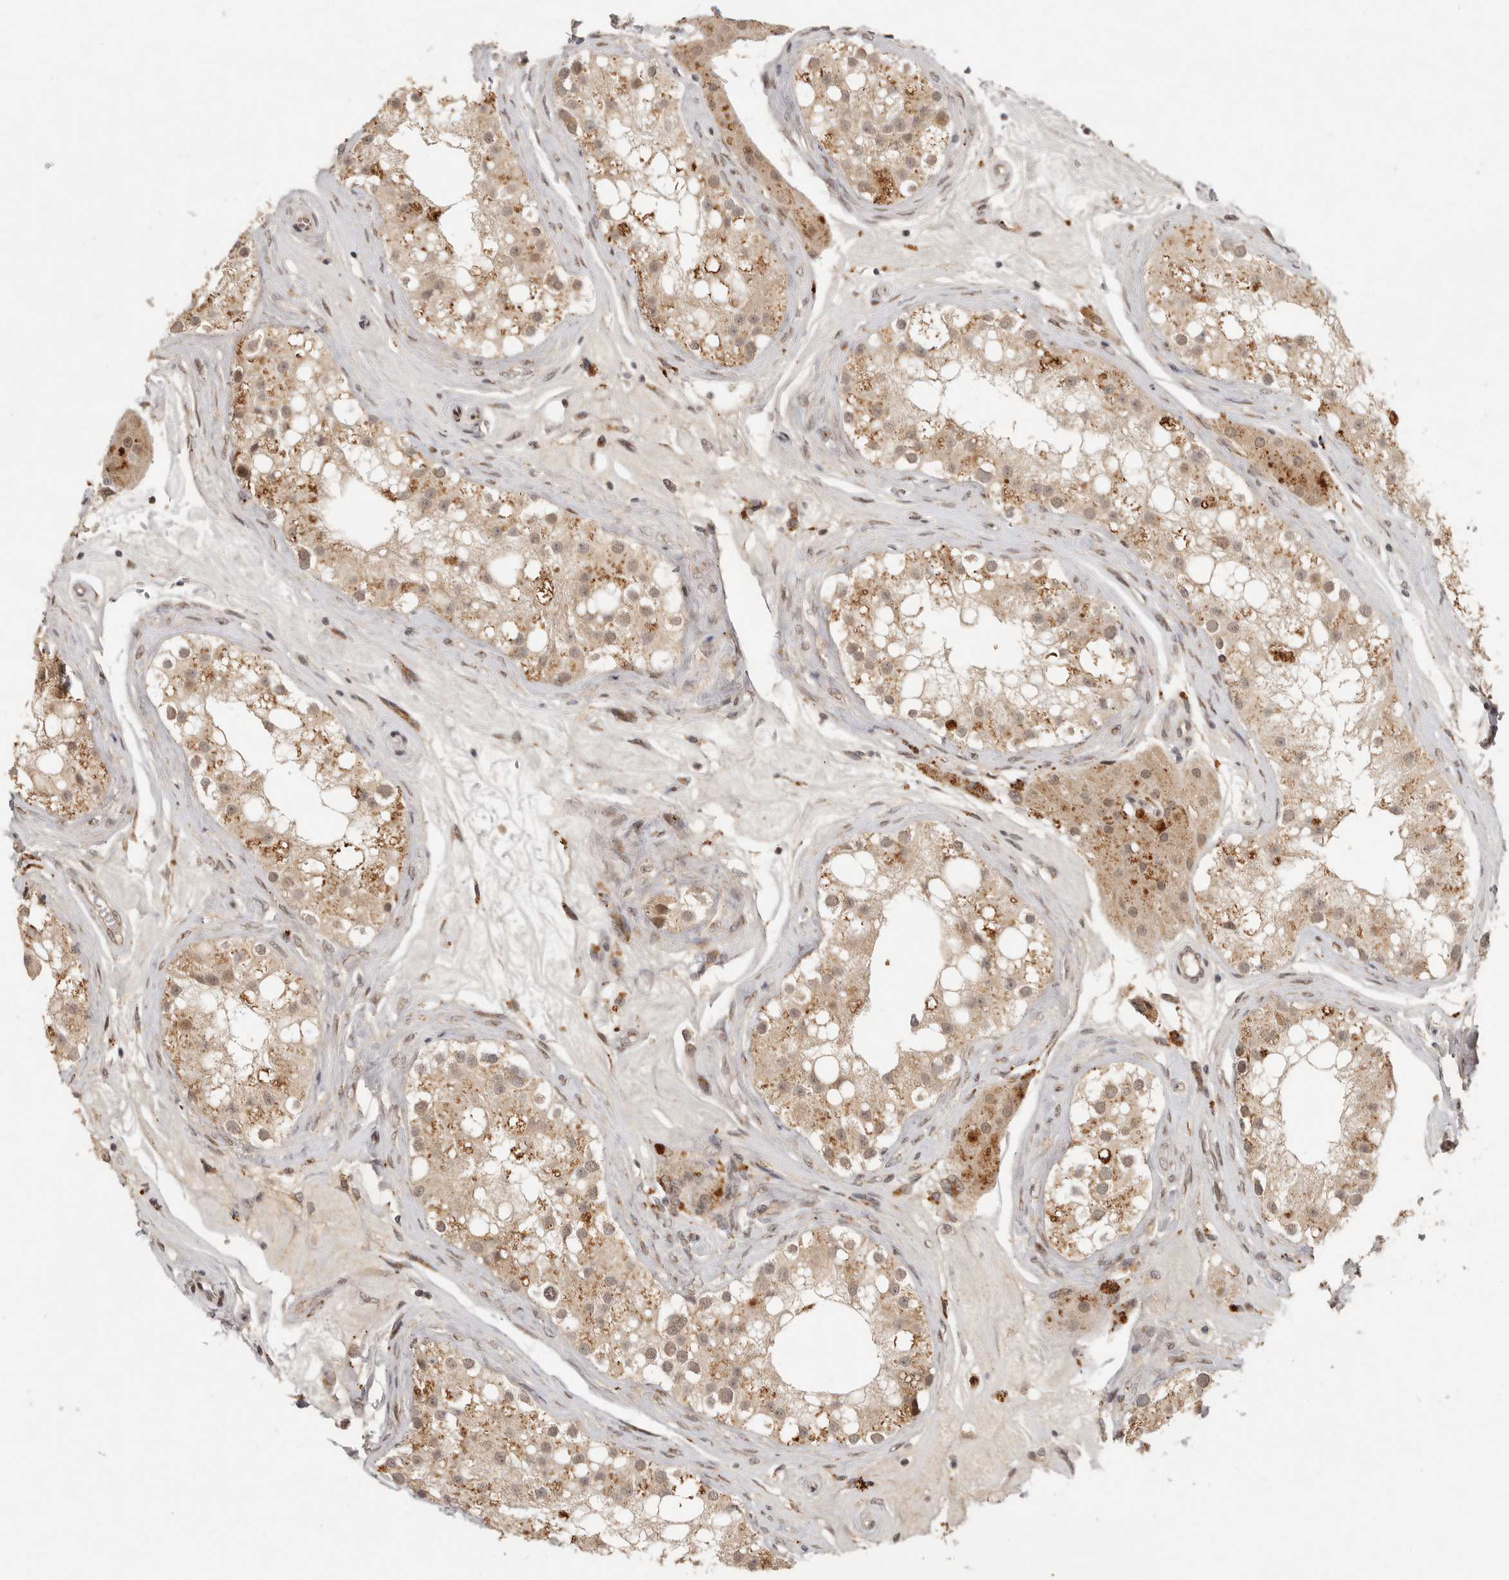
{"staining": {"intensity": "moderate", "quantity": ">75%", "location": "cytoplasmic/membranous,nuclear"}, "tissue": "testis", "cell_type": "Cells in seminiferous ducts", "image_type": "normal", "snomed": [{"axis": "morphology", "description": "Normal tissue, NOS"}, {"axis": "topography", "description": "Testis"}], "caption": "High-magnification brightfield microscopy of benign testis stained with DAB (3,3'-diaminobenzidine) (brown) and counterstained with hematoxylin (blue). cells in seminiferous ducts exhibit moderate cytoplasmic/membranous,nuclear staining is appreciated in approximately>75% of cells.", "gene": "LRRC75A", "patient": {"sex": "male", "age": 84}}